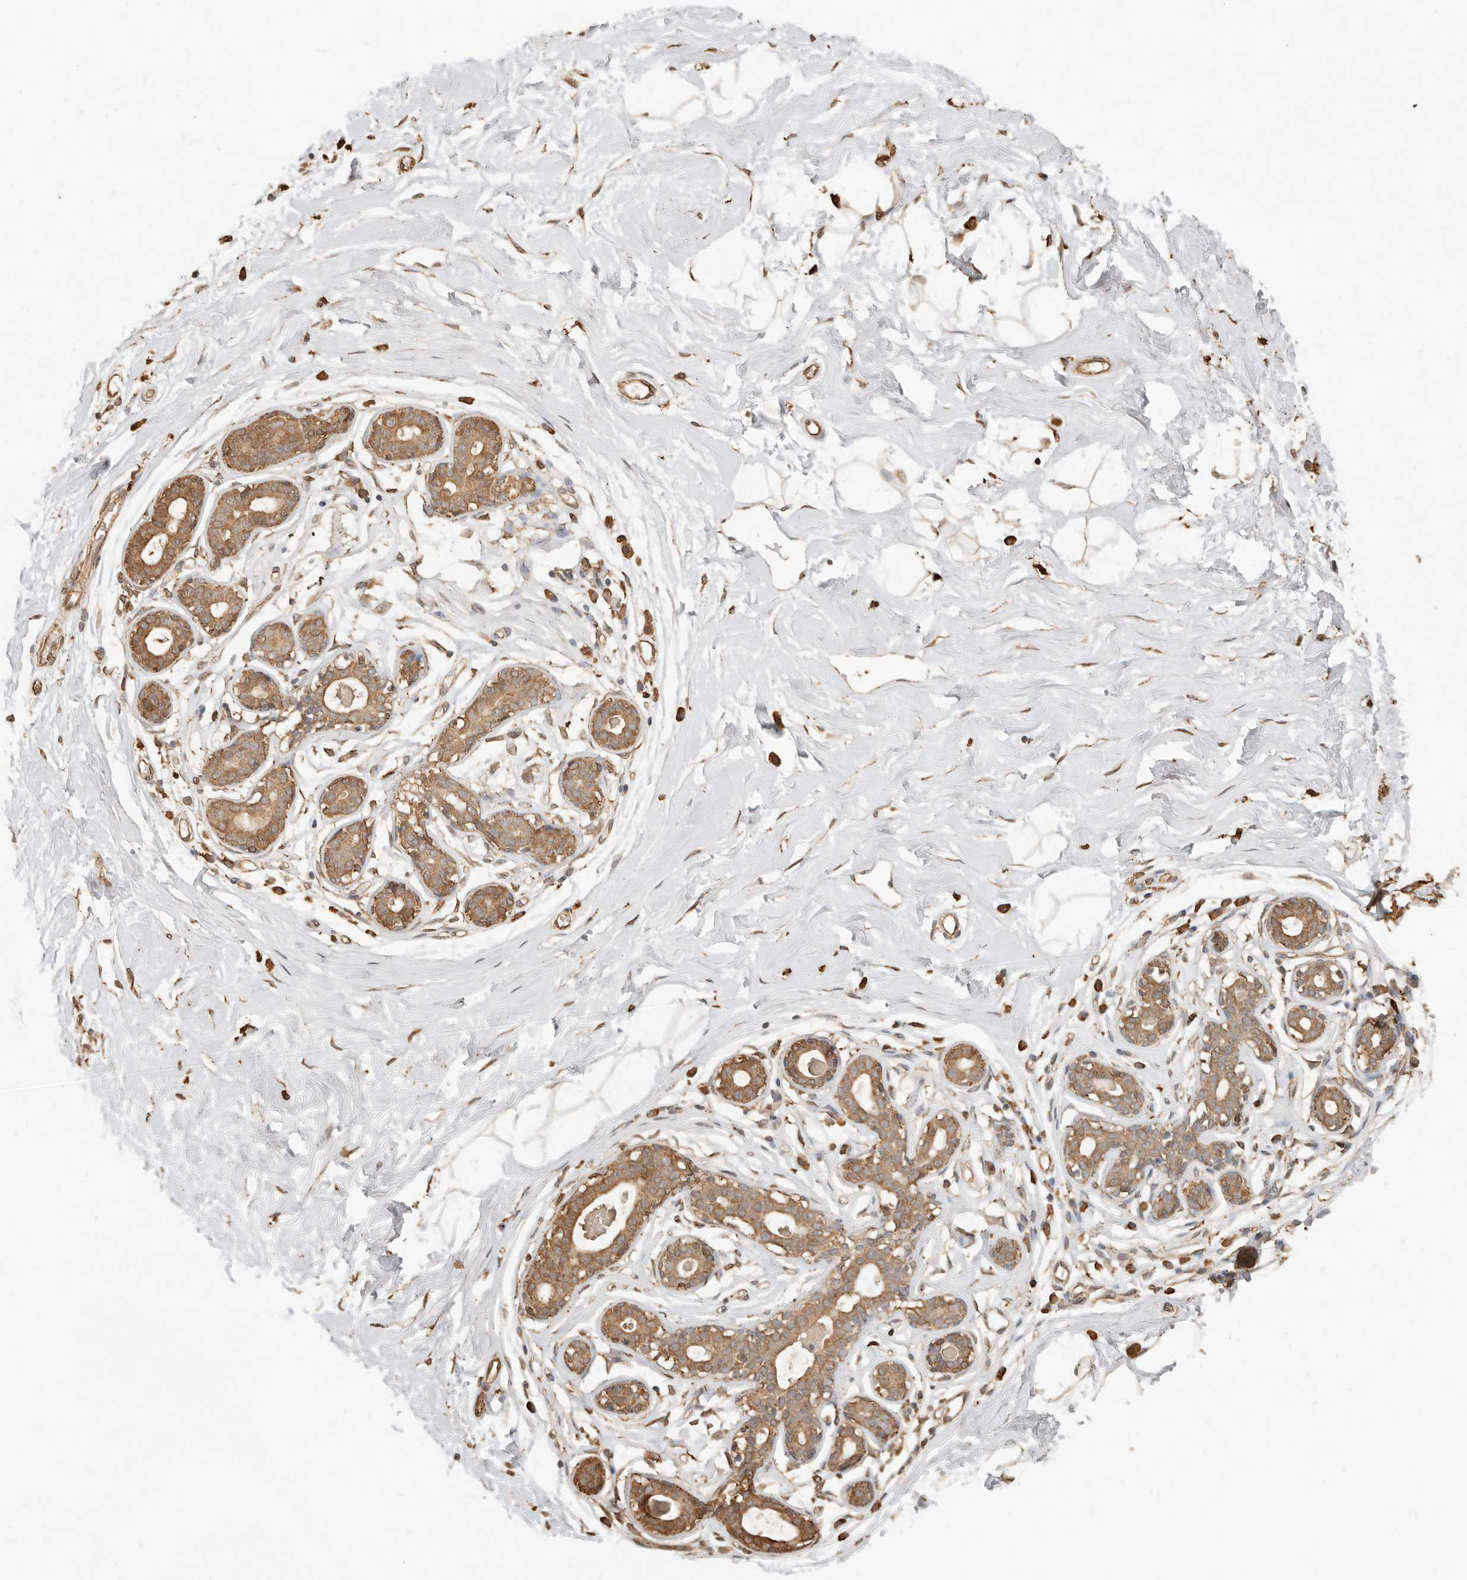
{"staining": {"intensity": "moderate", "quantity": ">75%", "location": "cytoplasmic/membranous,nuclear"}, "tissue": "breast", "cell_type": "Adipocytes", "image_type": "normal", "snomed": [{"axis": "morphology", "description": "Normal tissue, NOS"}, {"axis": "morphology", "description": "Adenoma, NOS"}, {"axis": "topography", "description": "Breast"}], "caption": "IHC staining of benign breast, which reveals medium levels of moderate cytoplasmic/membranous,nuclear expression in approximately >75% of adipocytes indicating moderate cytoplasmic/membranous,nuclear protein staining. The staining was performed using DAB (brown) for protein detection and nuclei were counterstained in hematoxylin (blue).", "gene": "ARHGEF10L", "patient": {"sex": "female", "age": 23}}